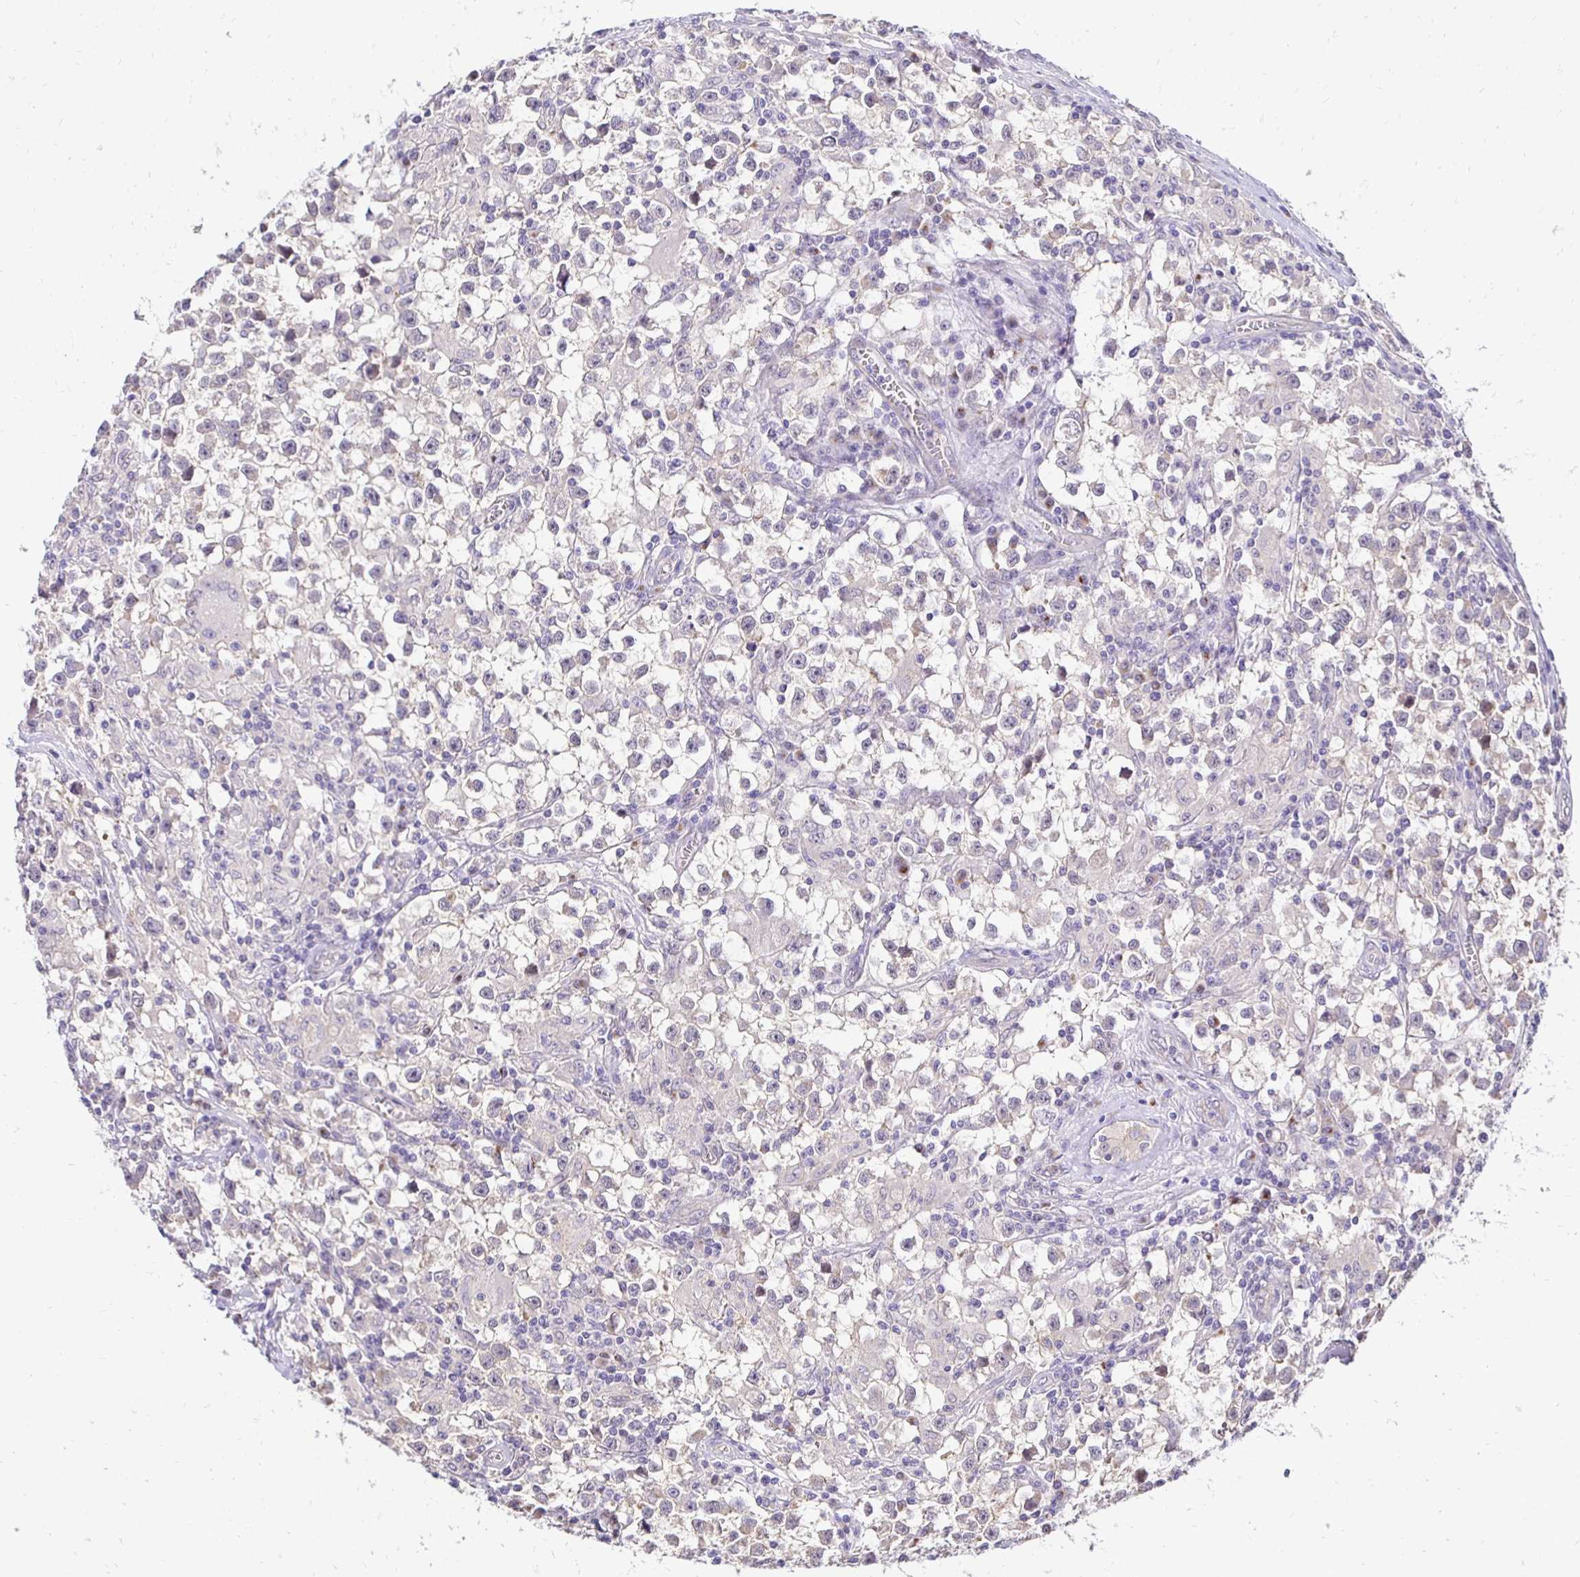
{"staining": {"intensity": "negative", "quantity": "none", "location": "none"}, "tissue": "testis cancer", "cell_type": "Tumor cells", "image_type": "cancer", "snomed": [{"axis": "morphology", "description": "Seminoma, NOS"}, {"axis": "topography", "description": "Testis"}], "caption": "Immunohistochemistry (IHC) of human testis seminoma reveals no expression in tumor cells.", "gene": "SLC9A1", "patient": {"sex": "male", "age": 31}}